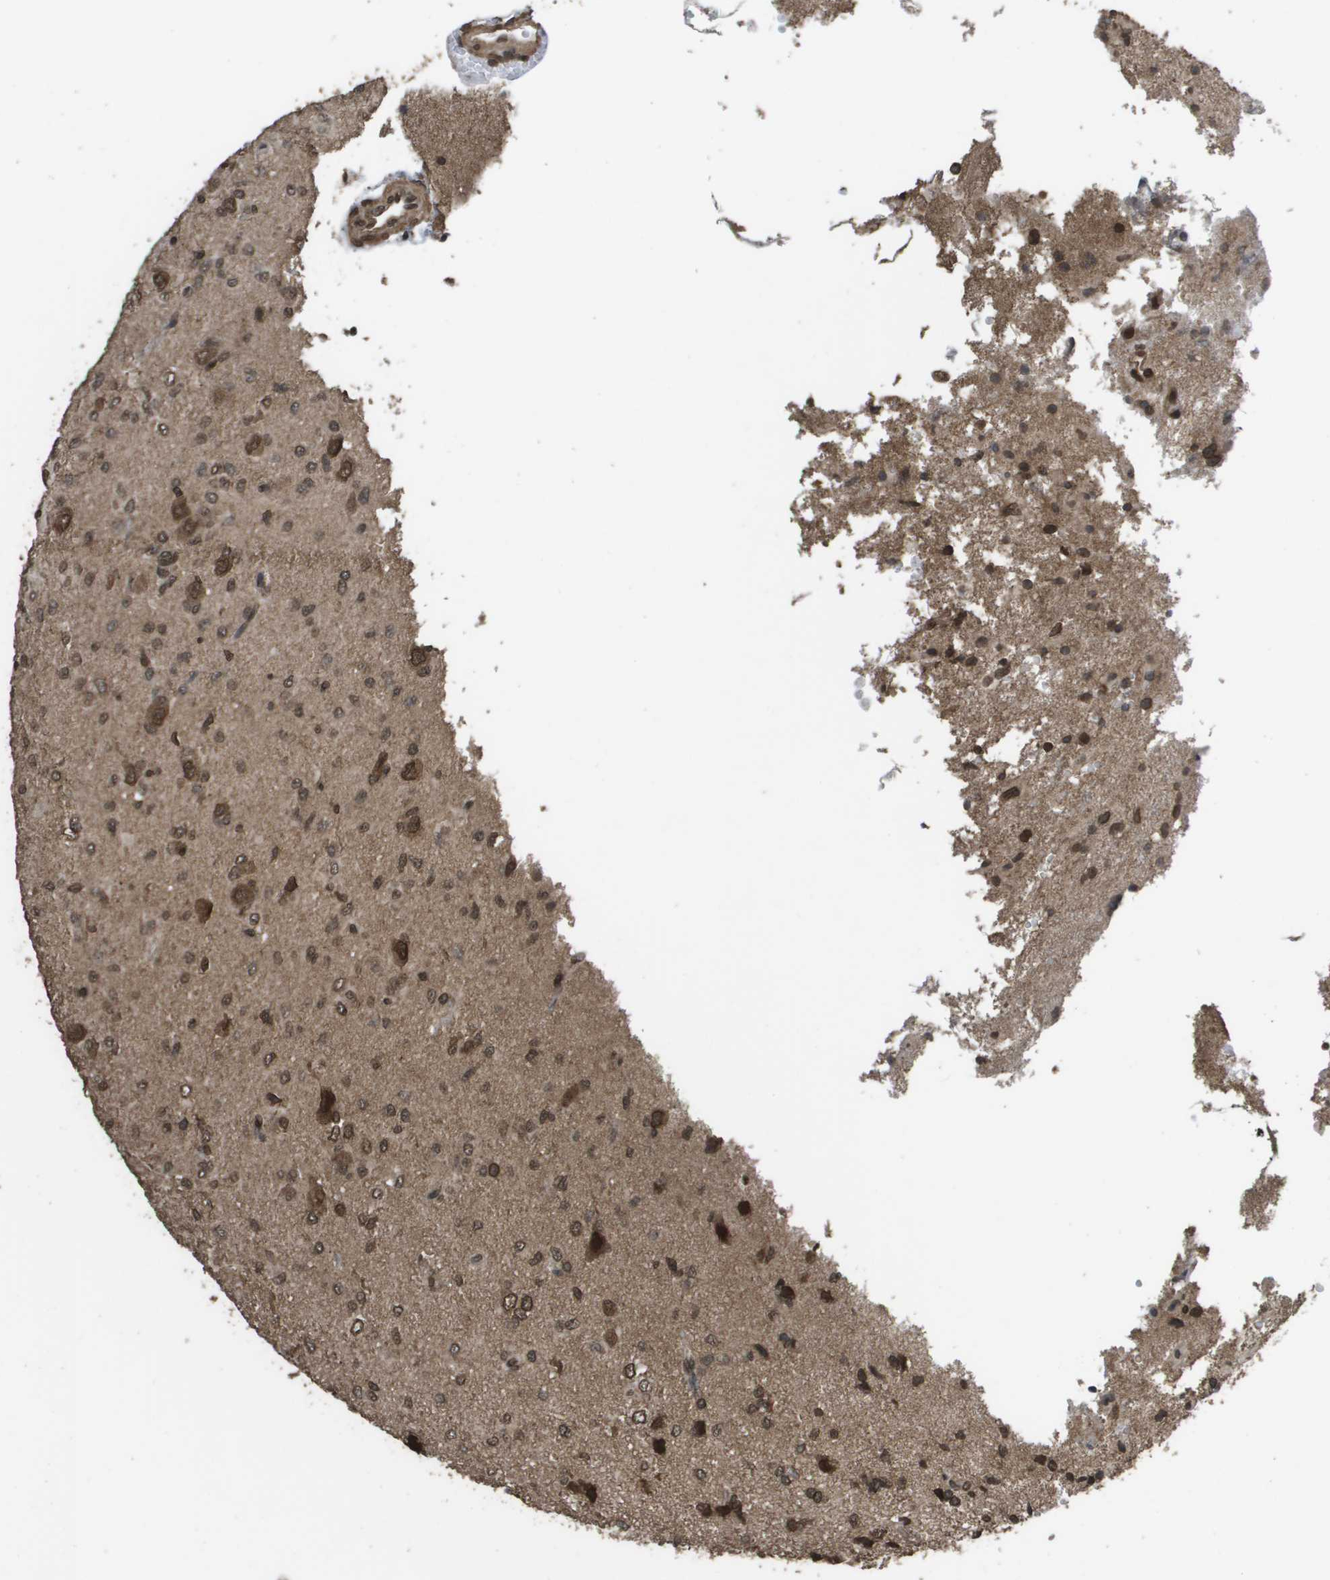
{"staining": {"intensity": "strong", "quantity": ">75%", "location": "cytoplasmic/membranous,nuclear"}, "tissue": "glioma", "cell_type": "Tumor cells", "image_type": "cancer", "snomed": [{"axis": "morphology", "description": "Glioma, malignant, High grade"}, {"axis": "topography", "description": "Brain"}], "caption": "Protein analysis of malignant high-grade glioma tissue shows strong cytoplasmic/membranous and nuclear positivity in about >75% of tumor cells.", "gene": "AXIN2", "patient": {"sex": "female", "age": 59}}